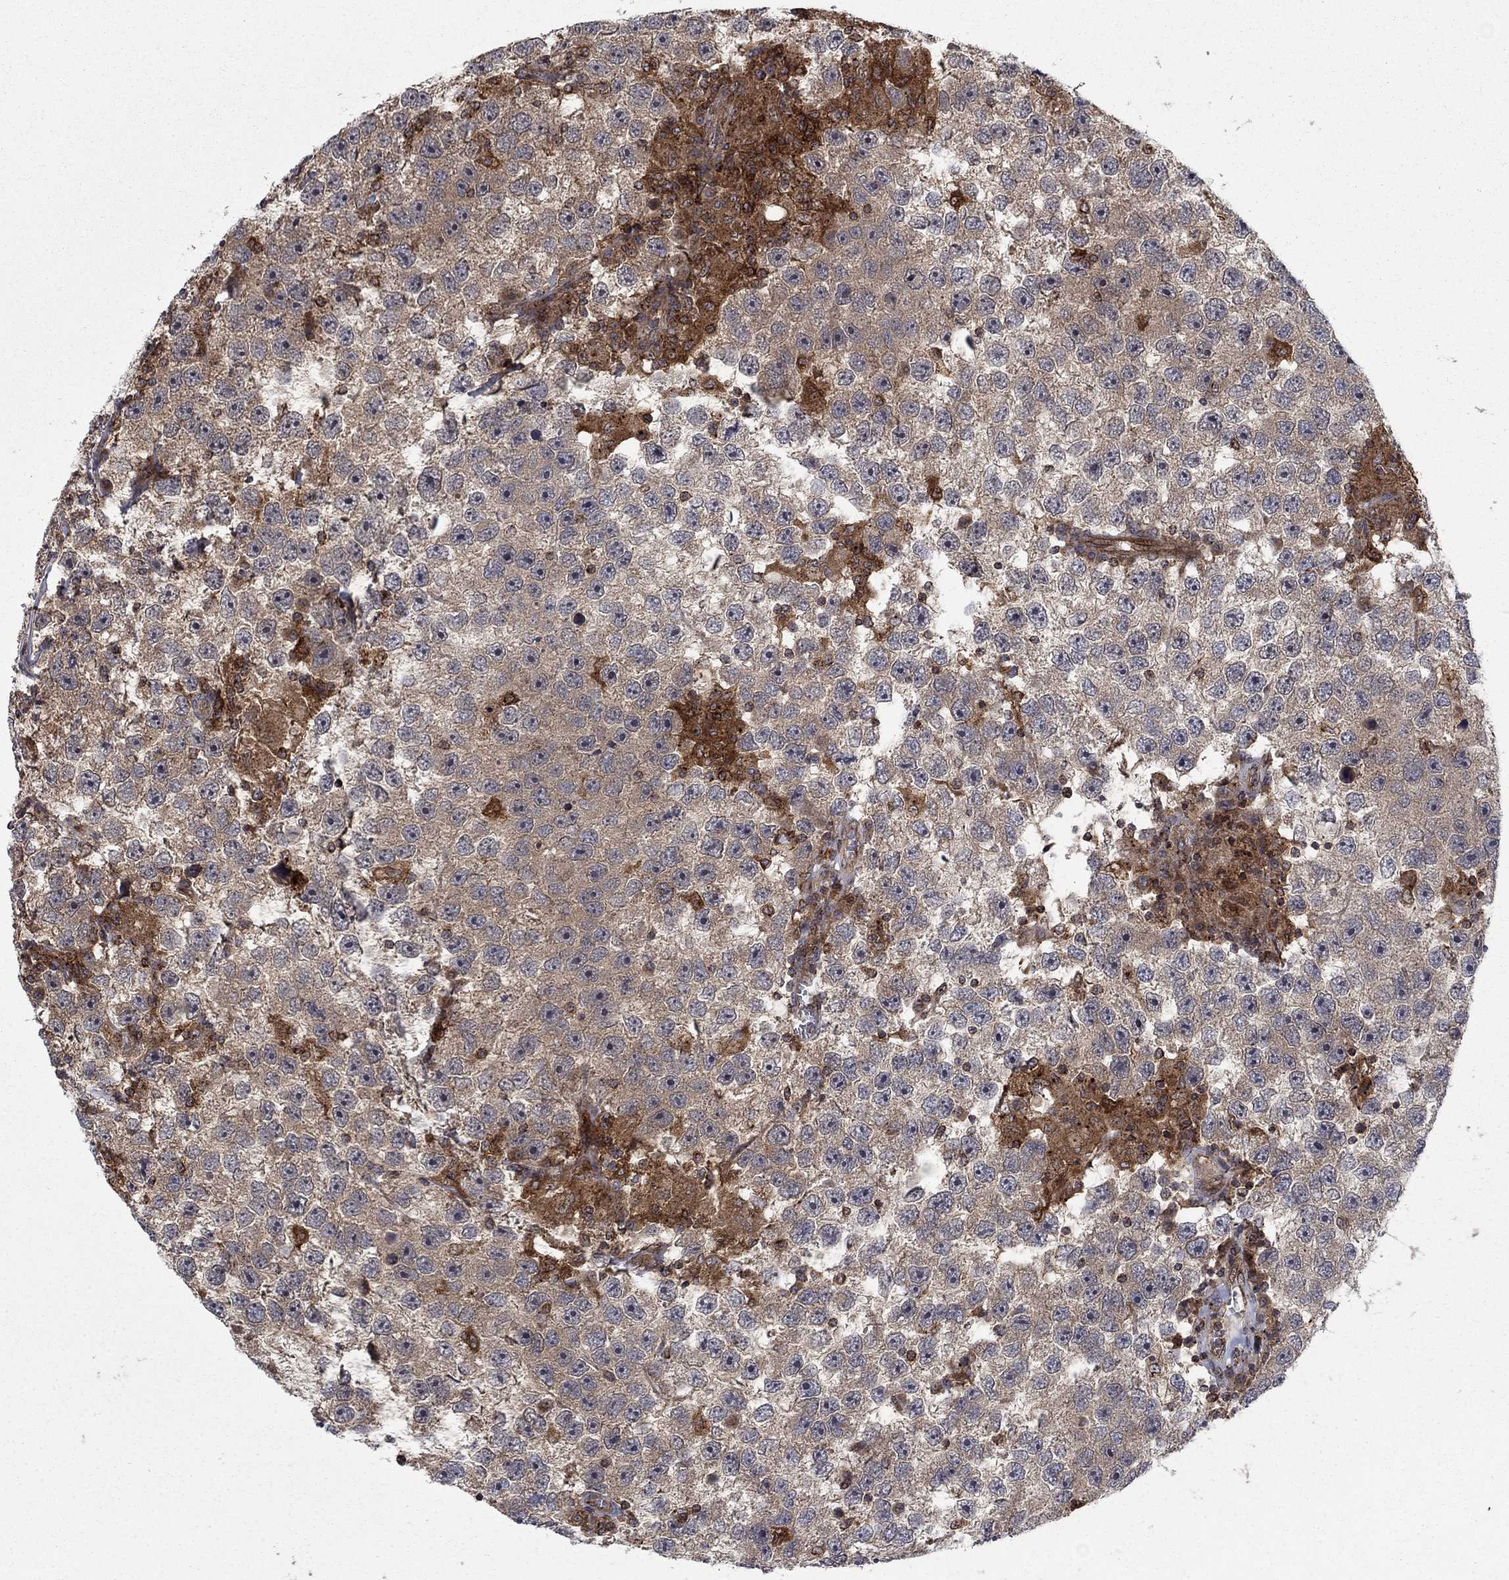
{"staining": {"intensity": "weak", "quantity": "<25%", "location": "cytoplasmic/membranous"}, "tissue": "testis cancer", "cell_type": "Tumor cells", "image_type": "cancer", "snomed": [{"axis": "morphology", "description": "Seminoma, NOS"}, {"axis": "topography", "description": "Testis"}], "caption": "DAB (3,3'-diaminobenzidine) immunohistochemical staining of testis seminoma displays no significant positivity in tumor cells.", "gene": "IFI35", "patient": {"sex": "male", "age": 26}}